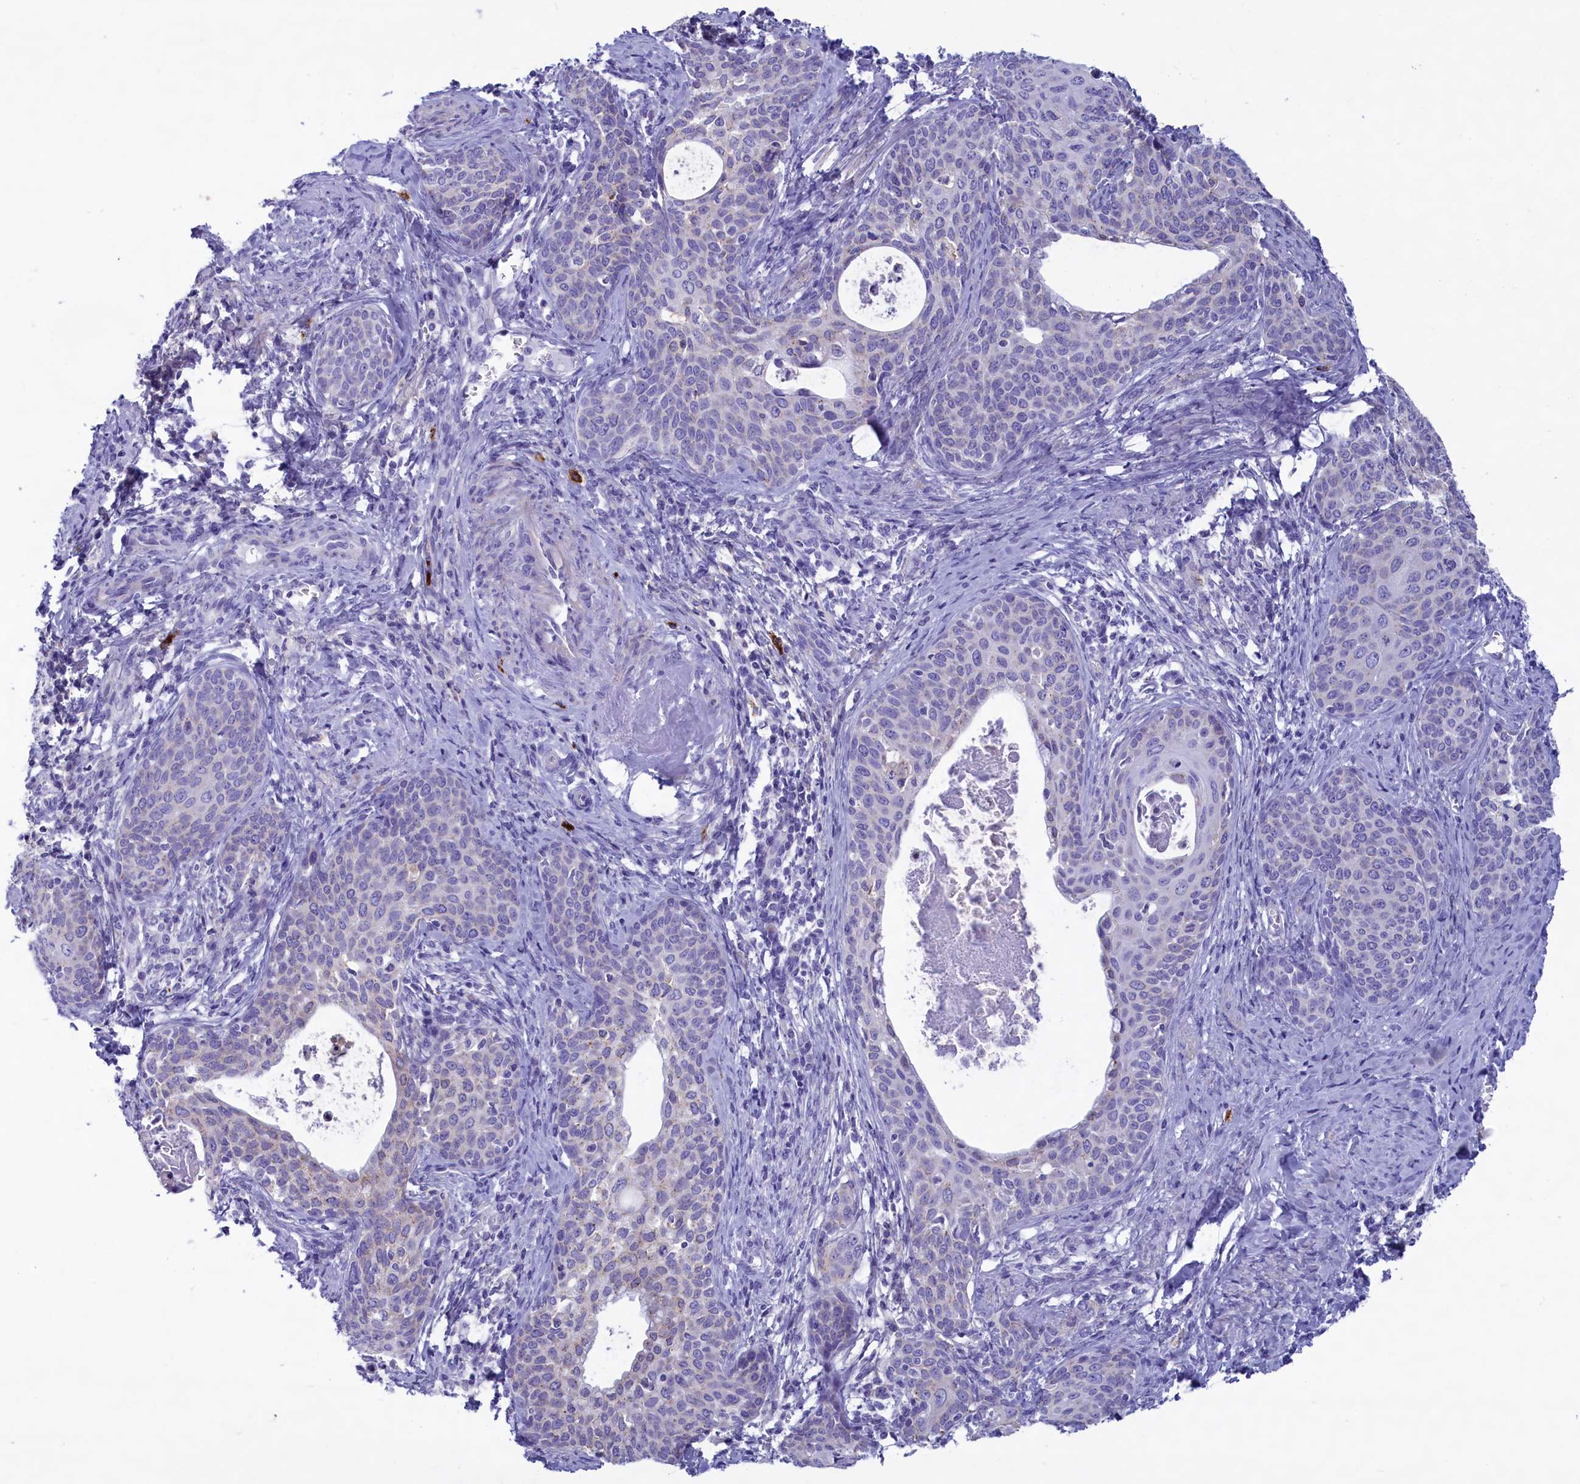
{"staining": {"intensity": "negative", "quantity": "none", "location": "none"}, "tissue": "cervical cancer", "cell_type": "Tumor cells", "image_type": "cancer", "snomed": [{"axis": "morphology", "description": "Squamous cell carcinoma, NOS"}, {"axis": "topography", "description": "Cervix"}], "caption": "This is a photomicrograph of immunohistochemistry staining of cervical cancer (squamous cell carcinoma), which shows no expression in tumor cells.", "gene": "MPV17L2", "patient": {"sex": "female", "age": 52}}